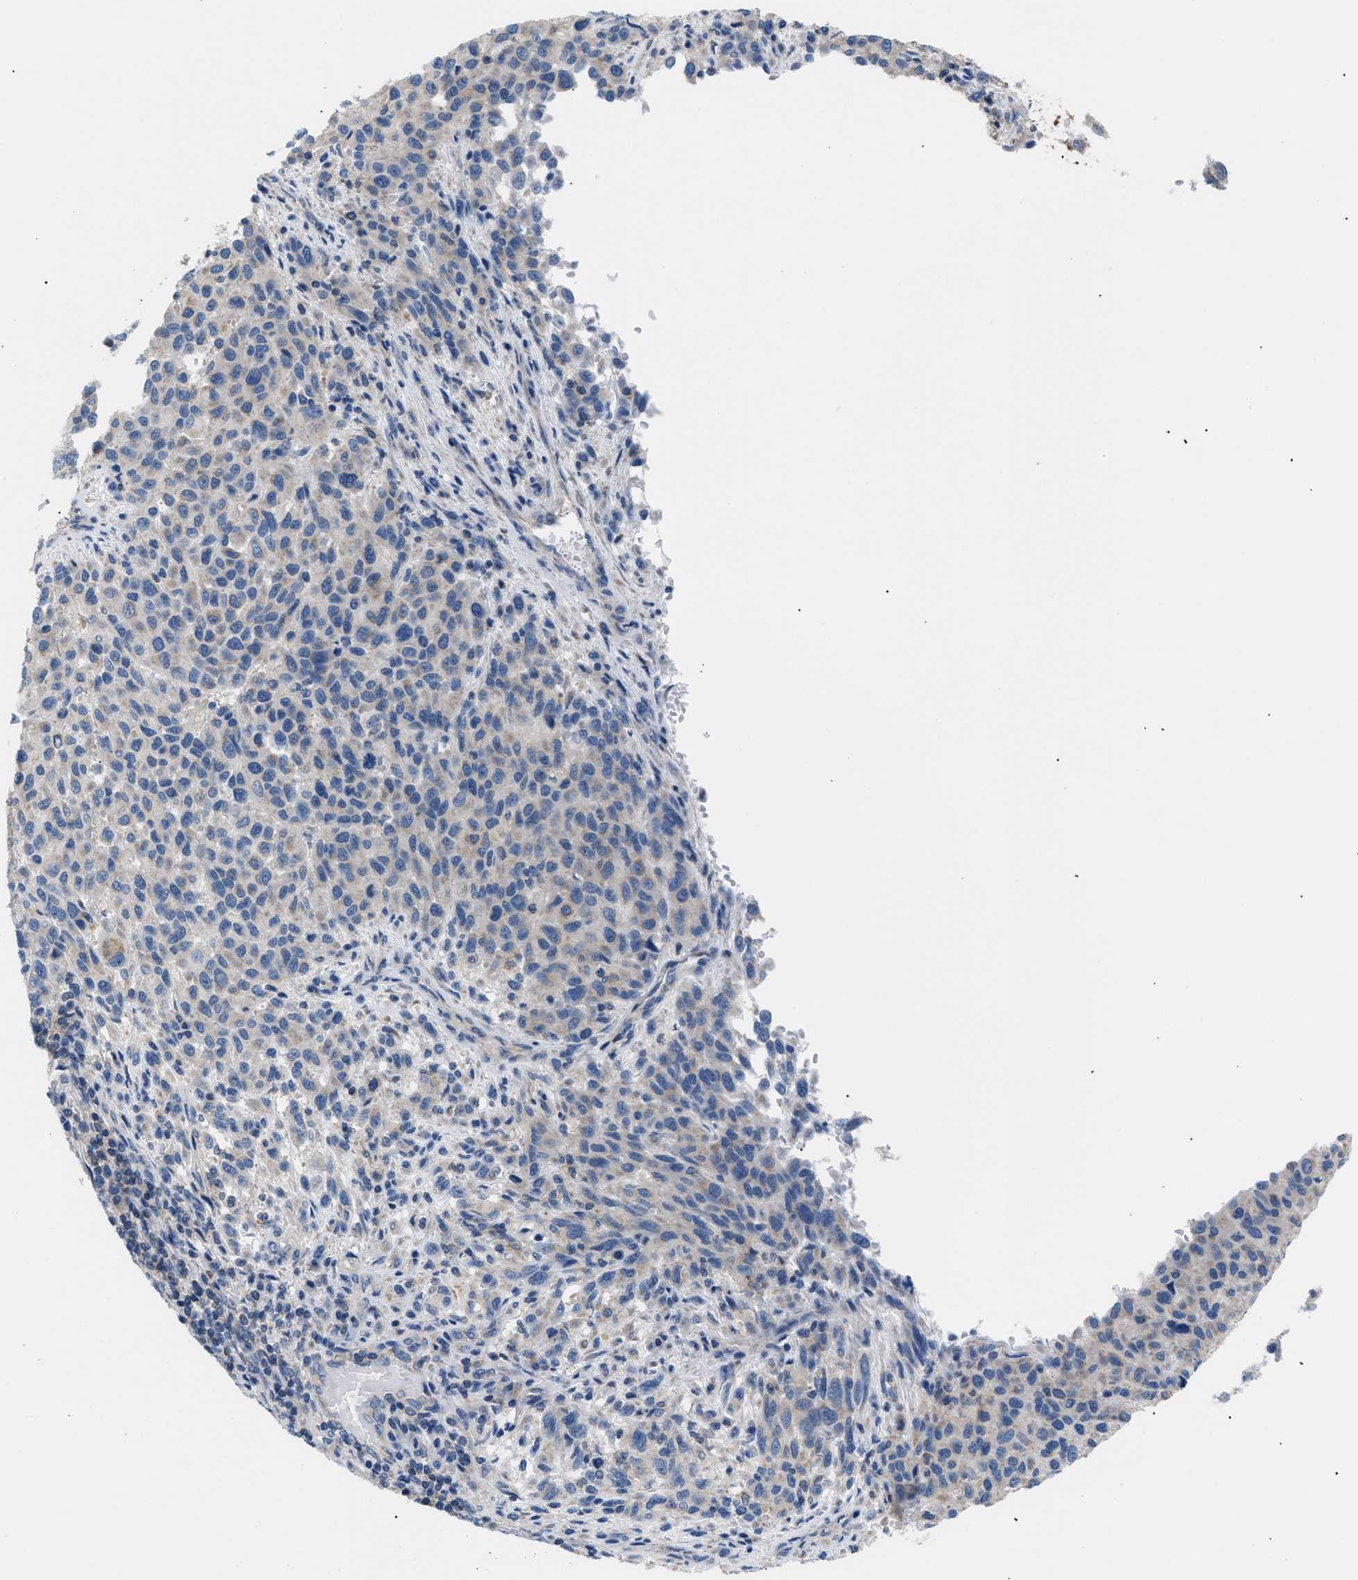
{"staining": {"intensity": "negative", "quantity": "none", "location": "none"}, "tissue": "melanoma", "cell_type": "Tumor cells", "image_type": "cancer", "snomed": [{"axis": "morphology", "description": "Malignant melanoma, Metastatic site"}, {"axis": "topography", "description": "Lymph node"}], "caption": "IHC photomicrograph of neoplastic tissue: melanoma stained with DAB reveals no significant protein positivity in tumor cells.", "gene": "ILDR1", "patient": {"sex": "male", "age": 61}}